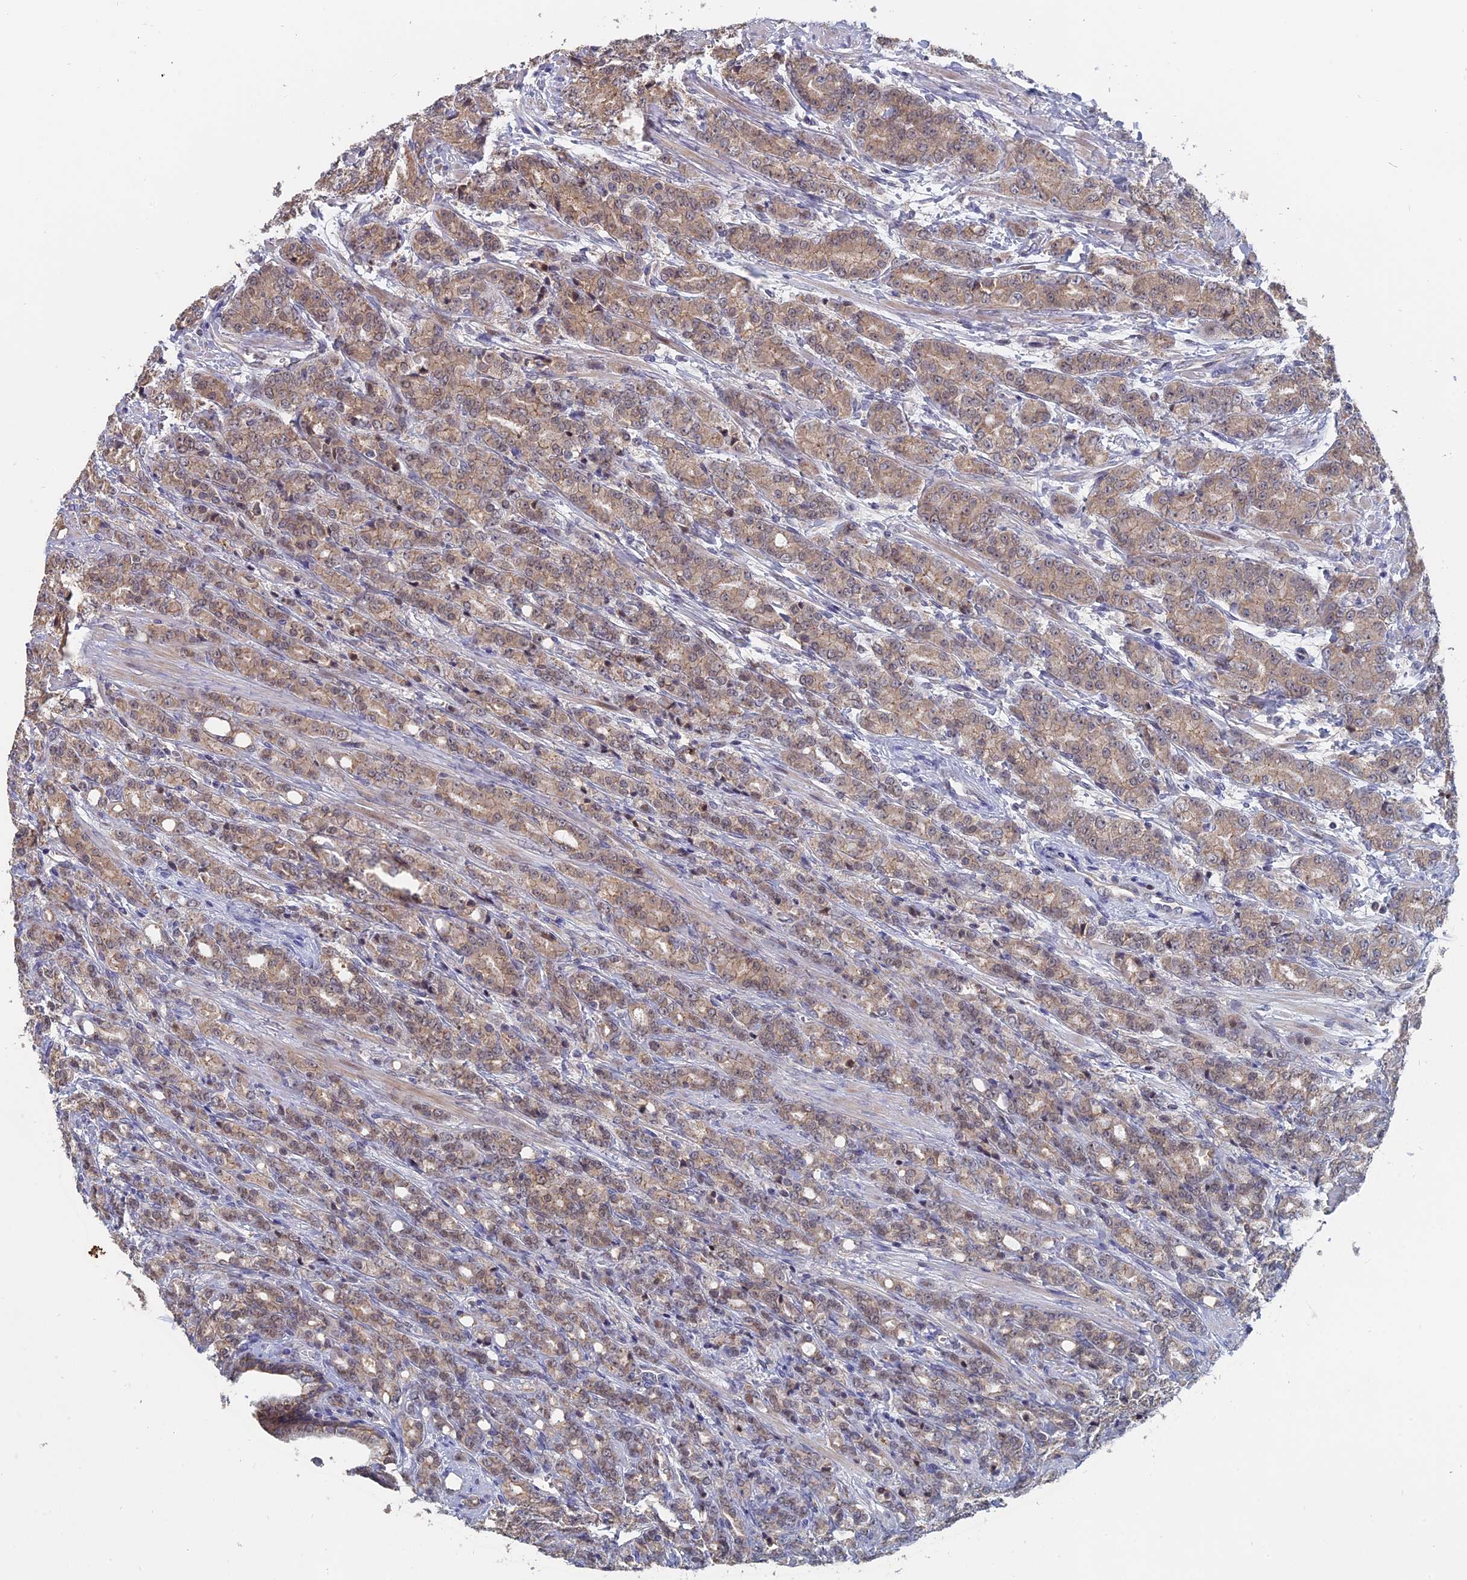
{"staining": {"intensity": "weak", "quantity": "25%-75%", "location": "cytoplasmic/membranous"}, "tissue": "prostate cancer", "cell_type": "Tumor cells", "image_type": "cancer", "snomed": [{"axis": "morphology", "description": "Adenocarcinoma, High grade"}, {"axis": "topography", "description": "Prostate"}], "caption": "High-grade adenocarcinoma (prostate) stained with a protein marker reveals weak staining in tumor cells.", "gene": "SLC33A1", "patient": {"sex": "male", "age": 62}}